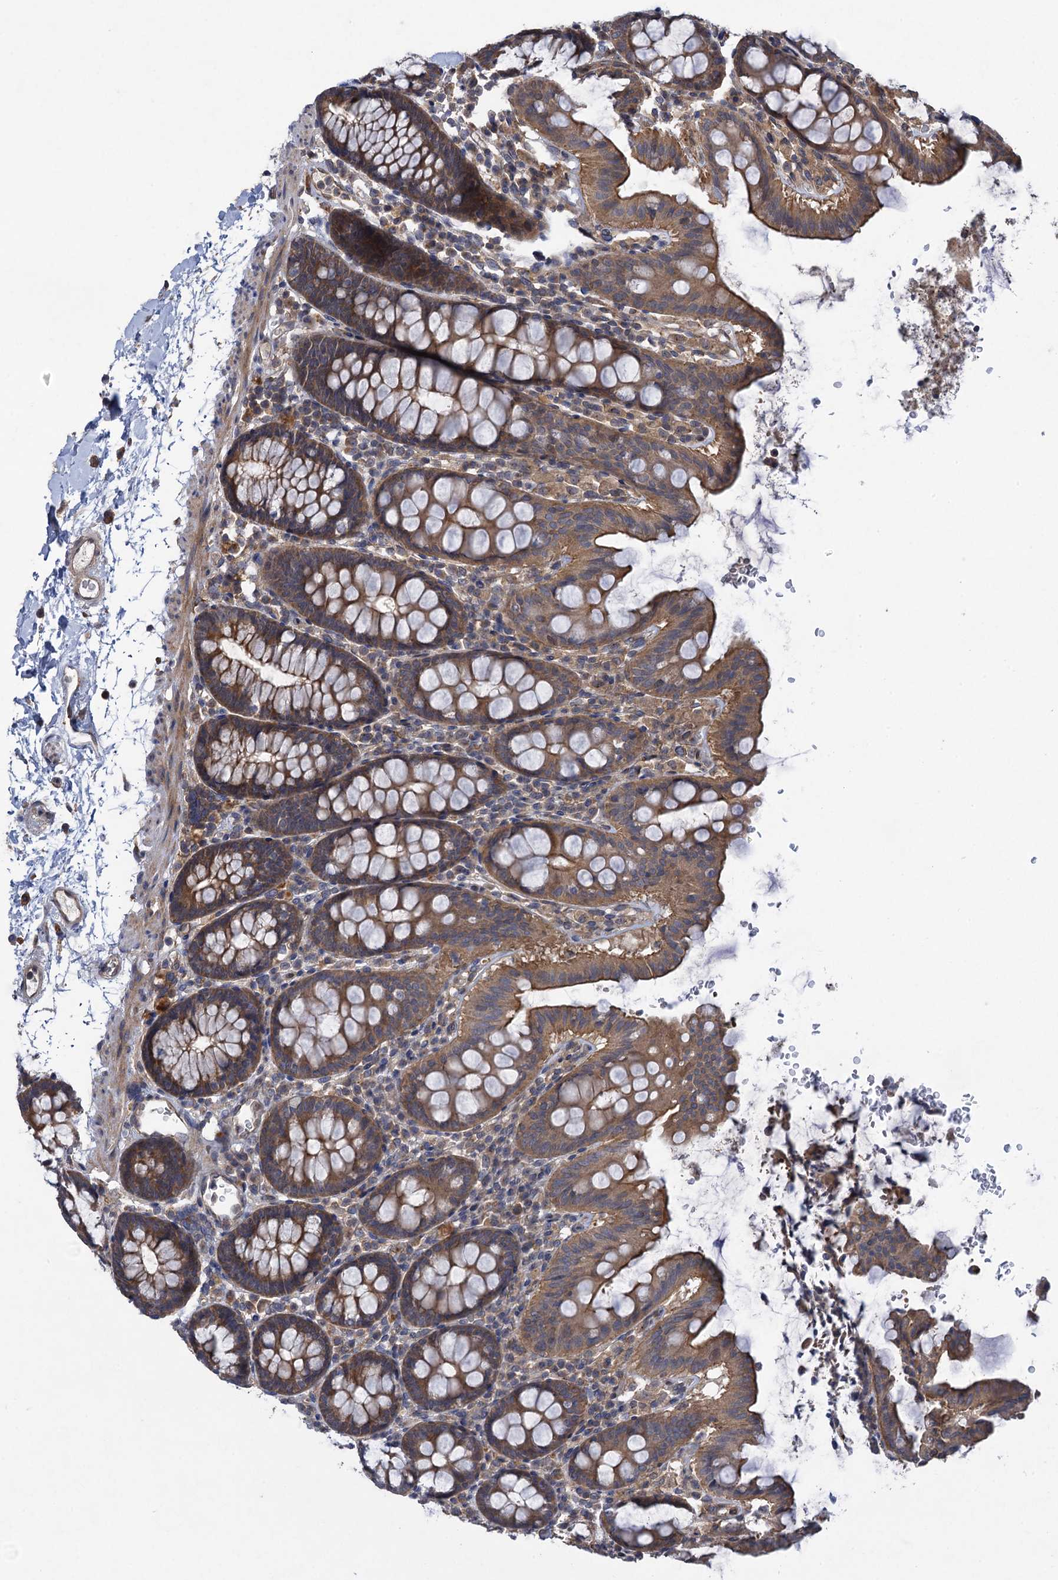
{"staining": {"intensity": "weak", "quantity": ">75%", "location": "cytoplasmic/membranous"}, "tissue": "colon", "cell_type": "Endothelial cells", "image_type": "normal", "snomed": [{"axis": "morphology", "description": "Normal tissue, NOS"}, {"axis": "topography", "description": "Colon"}], "caption": "Immunohistochemical staining of normal human colon exhibits weak cytoplasmic/membranous protein positivity in approximately >75% of endothelial cells.", "gene": "HAUS1", "patient": {"sex": "male", "age": 75}}